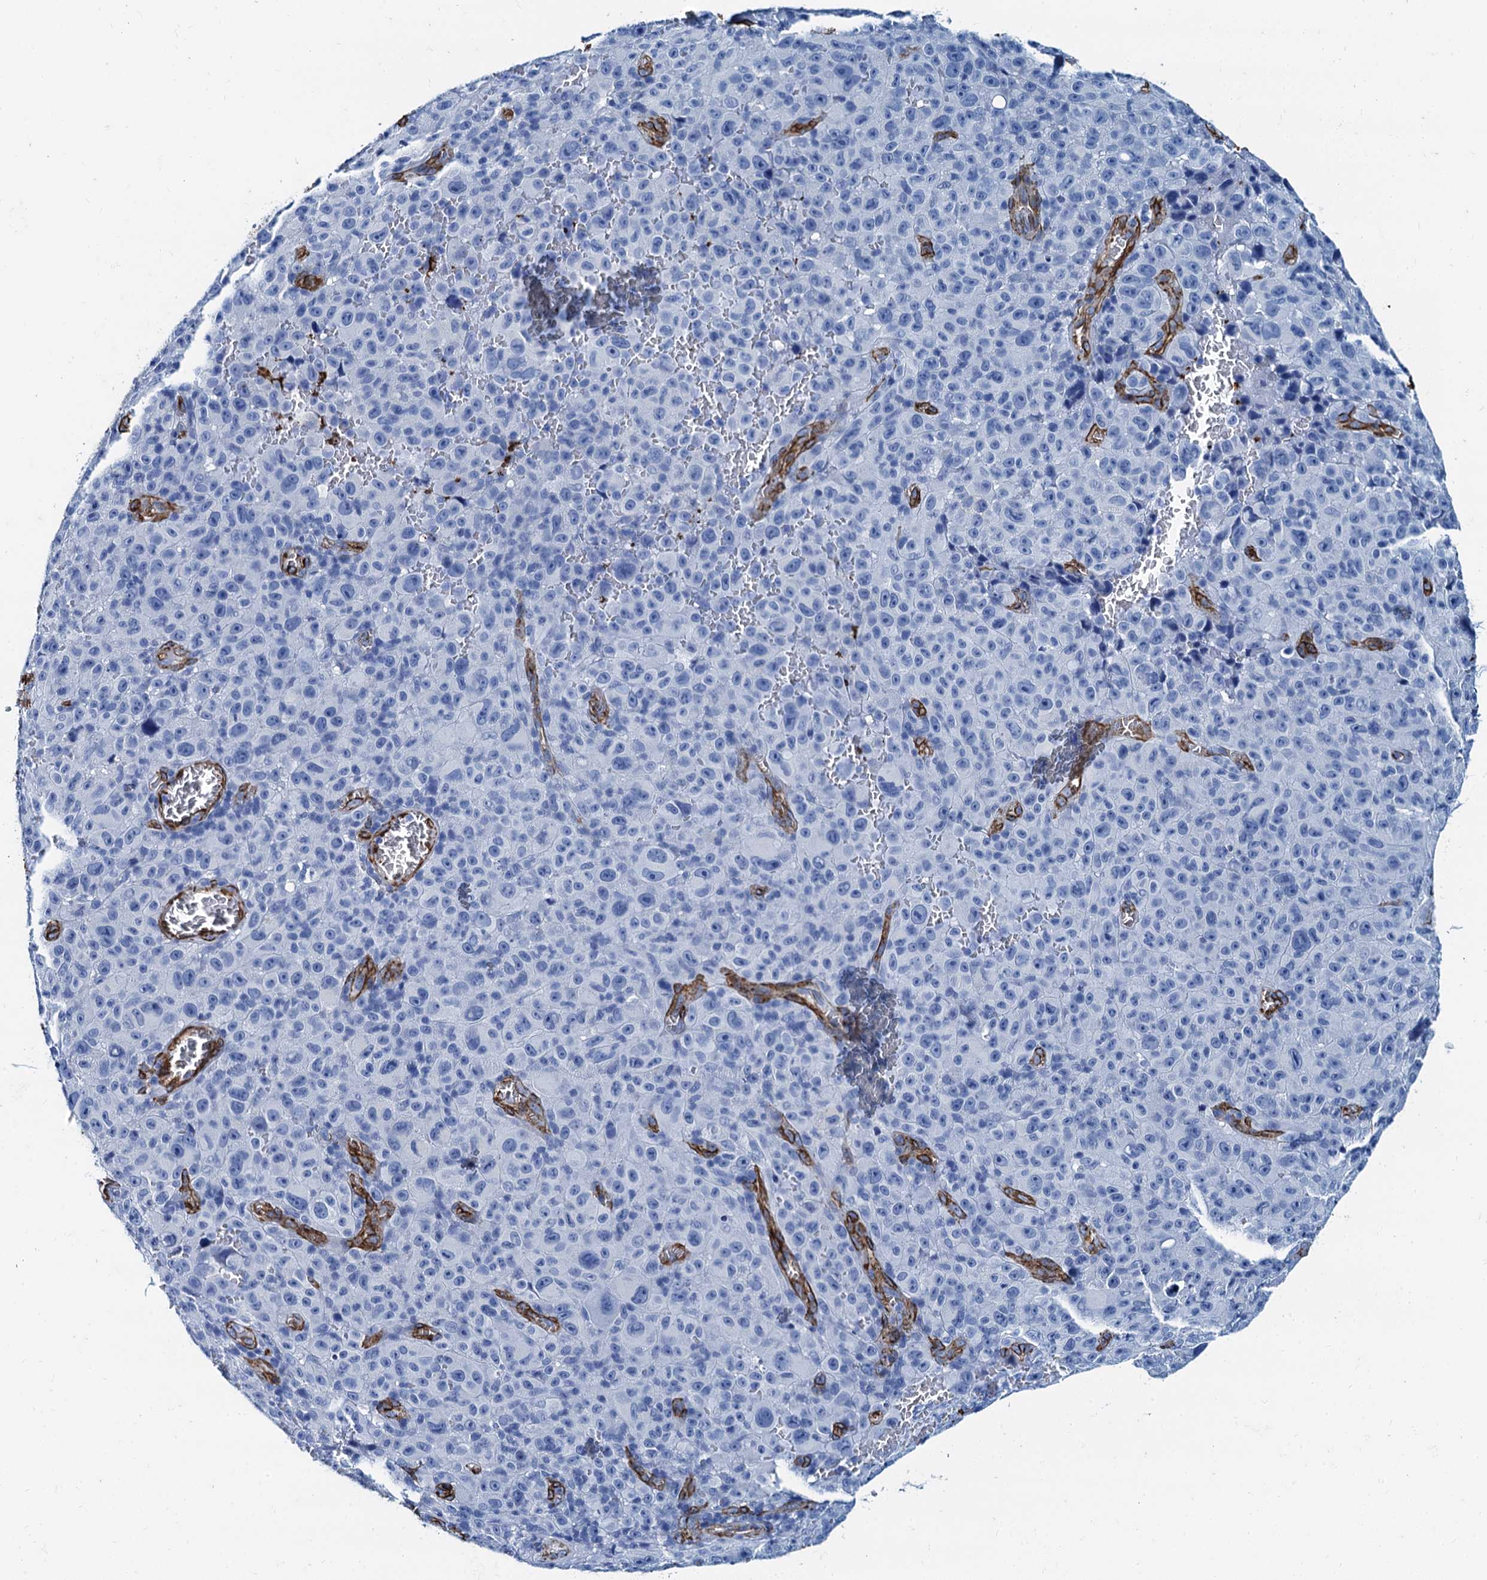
{"staining": {"intensity": "negative", "quantity": "none", "location": "none"}, "tissue": "melanoma", "cell_type": "Tumor cells", "image_type": "cancer", "snomed": [{"axis": "morphology", "description": "Malignant melanoma, NOS"}, {"axis": "topography", "description": "Skin"}], "caption": "Photomicrograph shows no significant protein positivity in tumor cells of malignant melanoma.", "gene": "CAVIN2", "patient": {"sex": "female", "age": 82}}